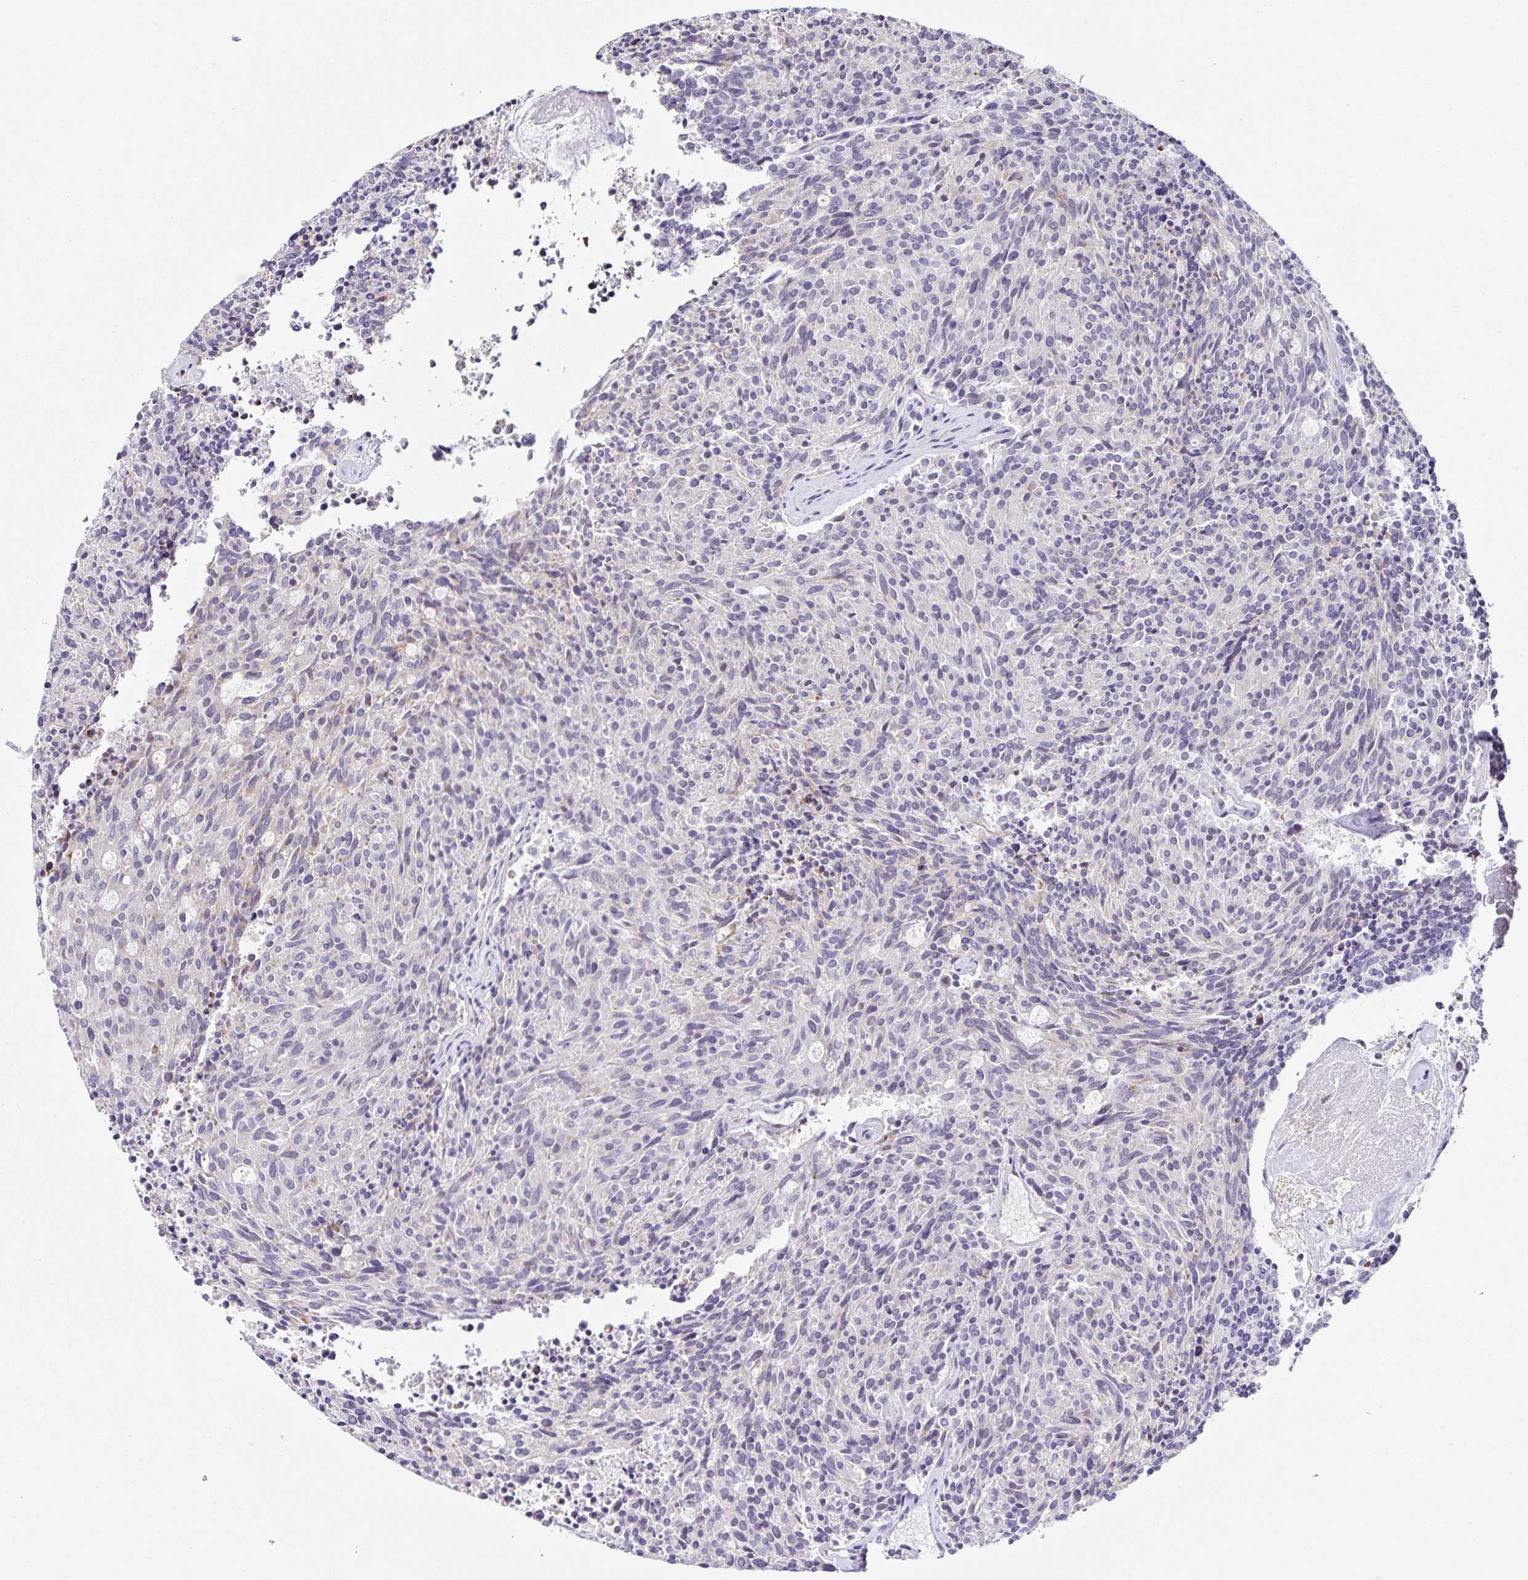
{"staining": {"intensity": "negative", "quantity": "none", "location": "none"}, "tissue": "carcinoid", "cell_type": "Tumor cells", "image_type": "cancer", "snomed": [{"axis": "morphology", "description": "Carcinoid, malignant, NOS"}, {"axis": "topography", "description": "Pancreas"}], "caption": "This is an immunohistochemistry micrograph of human carcinoid. There is no expression in tumor cells.", "gene": "STPG4", "patient": {"sex": "female", "age": 54}}